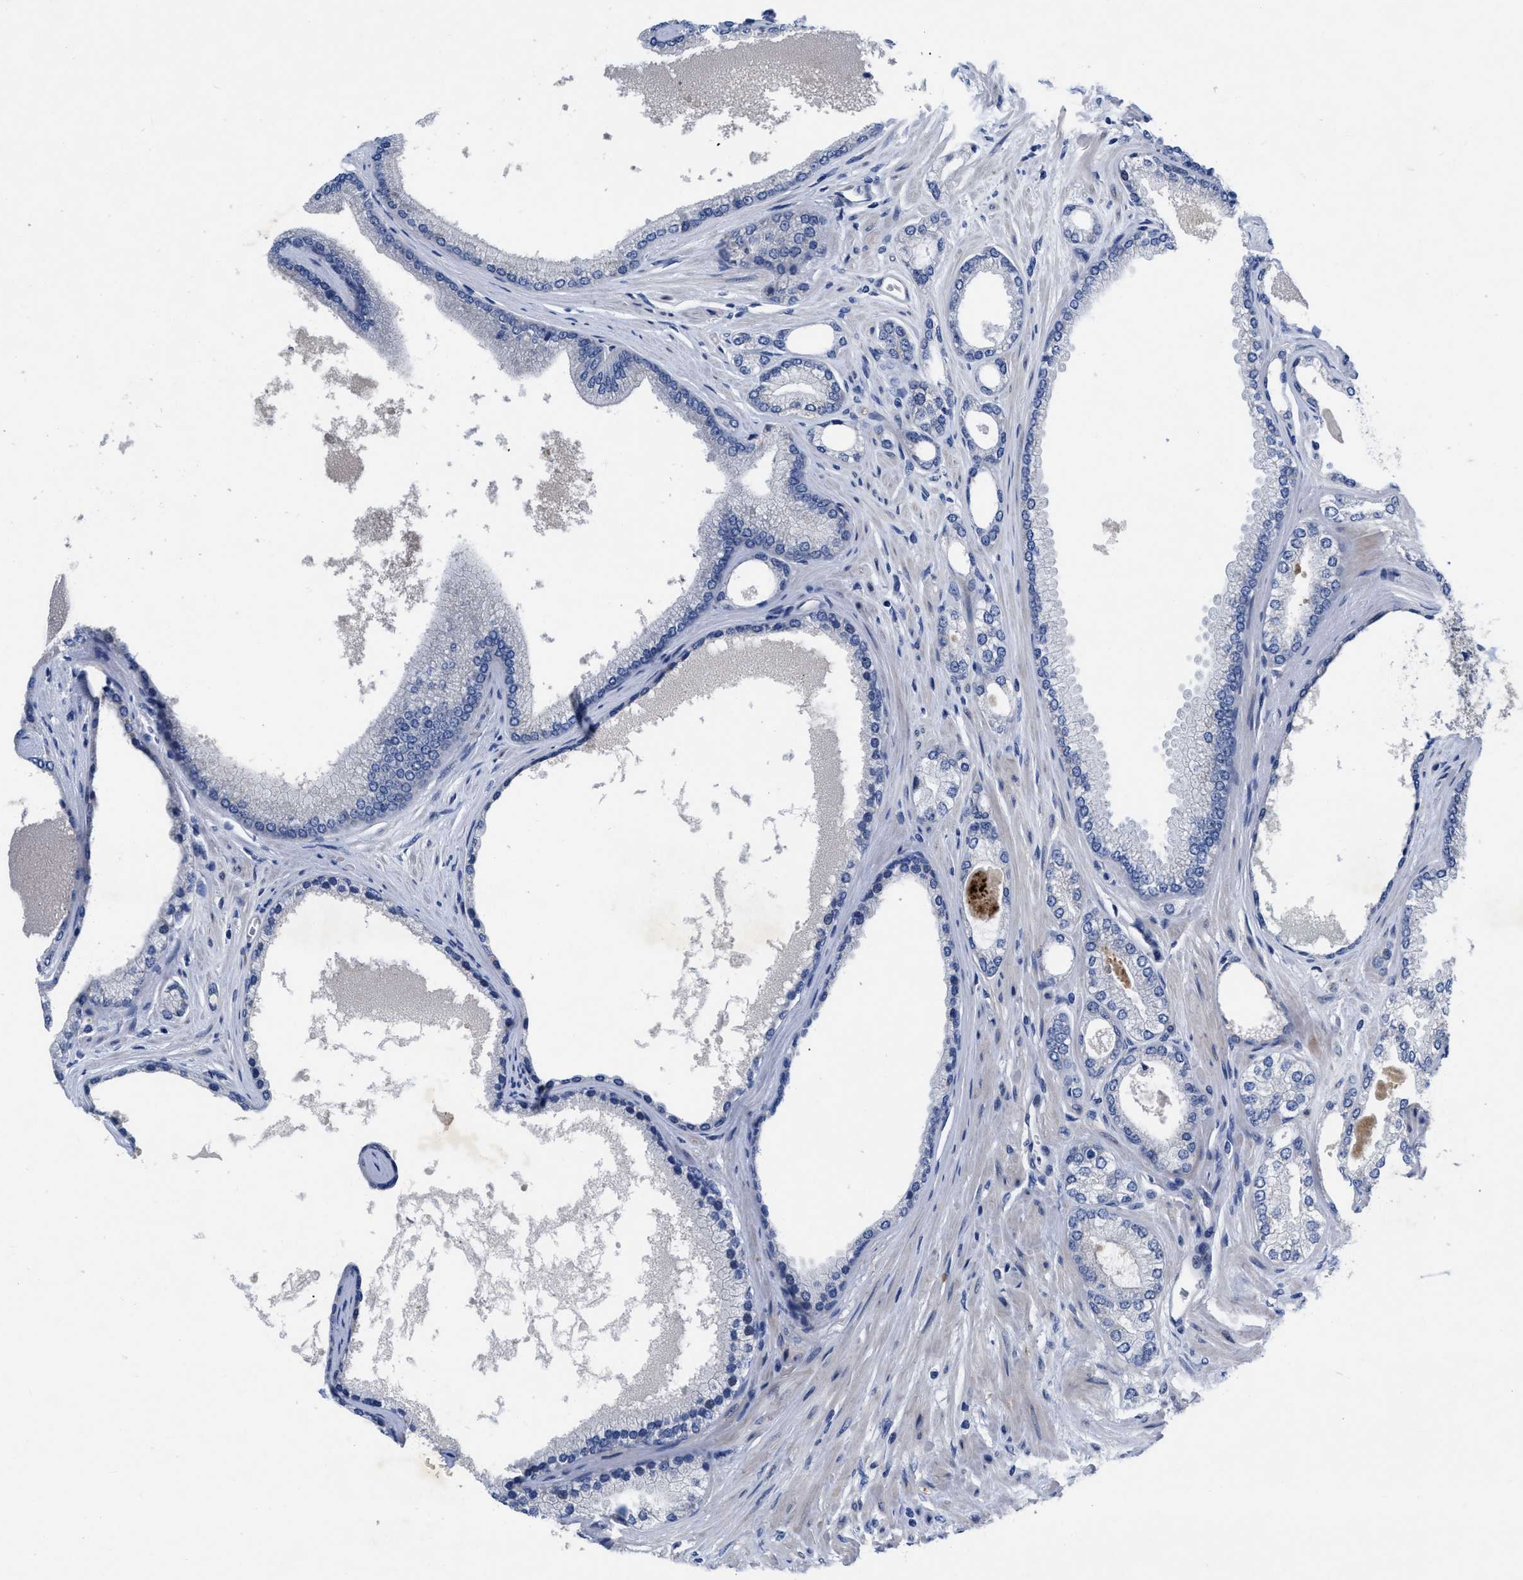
{"staining": {"intensity": "negative", "quantity": "none", "location": "none"}, "tissue": "prostate cancer", "cell_type": "Tumor cells", "image_type": "cancer", "snomed": [{"axis": "morphology", "description": "Adenocarcinoma, High grade"}, {"axis": "topography", "description": "Prostate"}], "caption": "DAB immunohistochemical staining of prostate high-grade adenocarcinoma exhibits no significant positivity in tumor cells. (Stains: DAB (3,3'-diaminobenzidine) IHC with hematoxylin counter stain, Microscopy: brightfield microscopy at high magnification).", "gene": "NDEL1", "patient": {"sex": "male", "age": 71}}